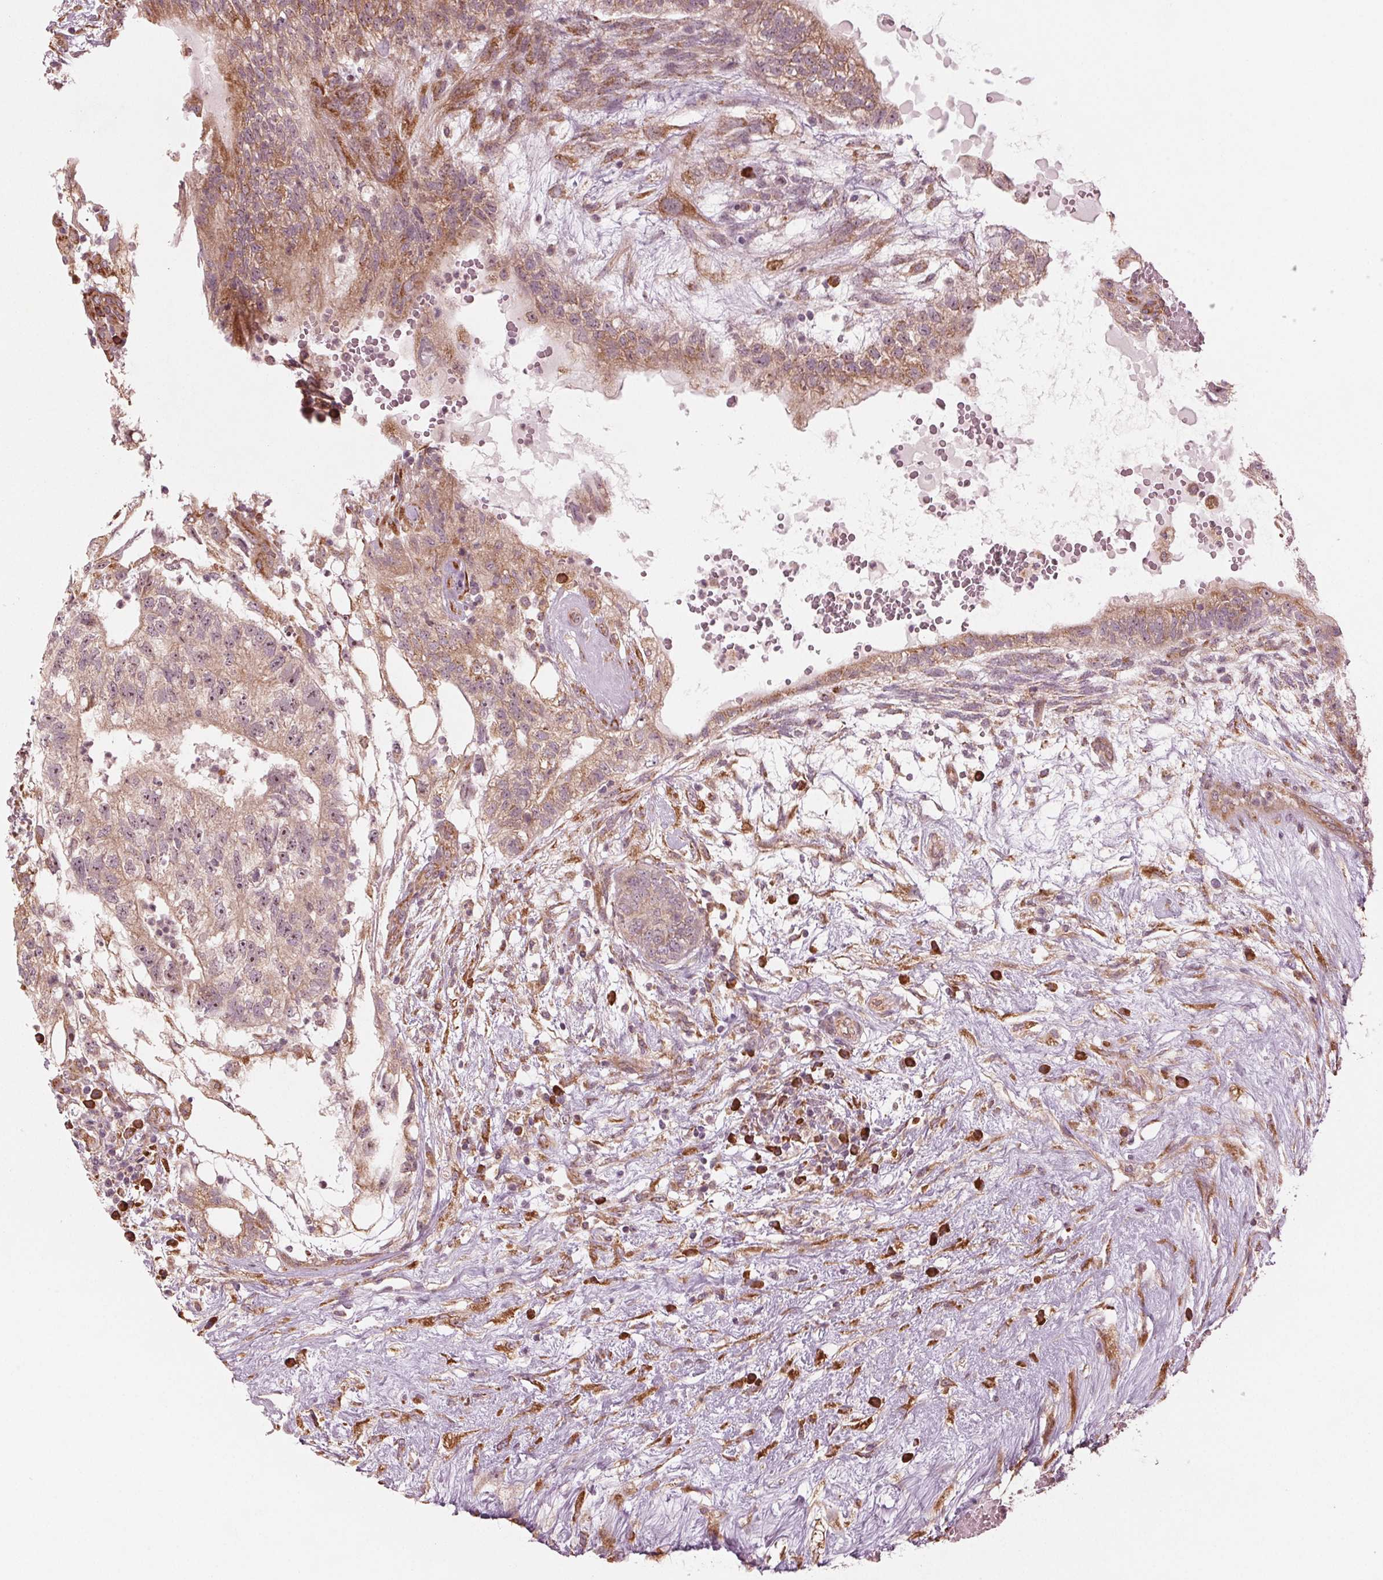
{"staining": {"intensity": "moderate", "quantity": ">75%", "location": "cytoplasmic/membranous"}, "tissue": "testis cancer", "cell_type": "Tumor cells", "image_type": "cancer", "snomed": [{"axis": "morphology", "description": "Normal tissue, NOS"}, {"axis": "morphology", "description": "Carcinoma, Embryonal, NOS"}, {"axis": "topography", "description": "Testis"}], "caption": "Immunohistochemical staining of testis cancer (embryonal carcinoma) displays medium levels of moderate cytoplasmic/membranous protein staining in about >75% of tumor cells. The protein of interest is shown in brown color, while the nuclei are stained blue.", "gene": "CMIP", "patient": {"sex": "male", "age": 32}}